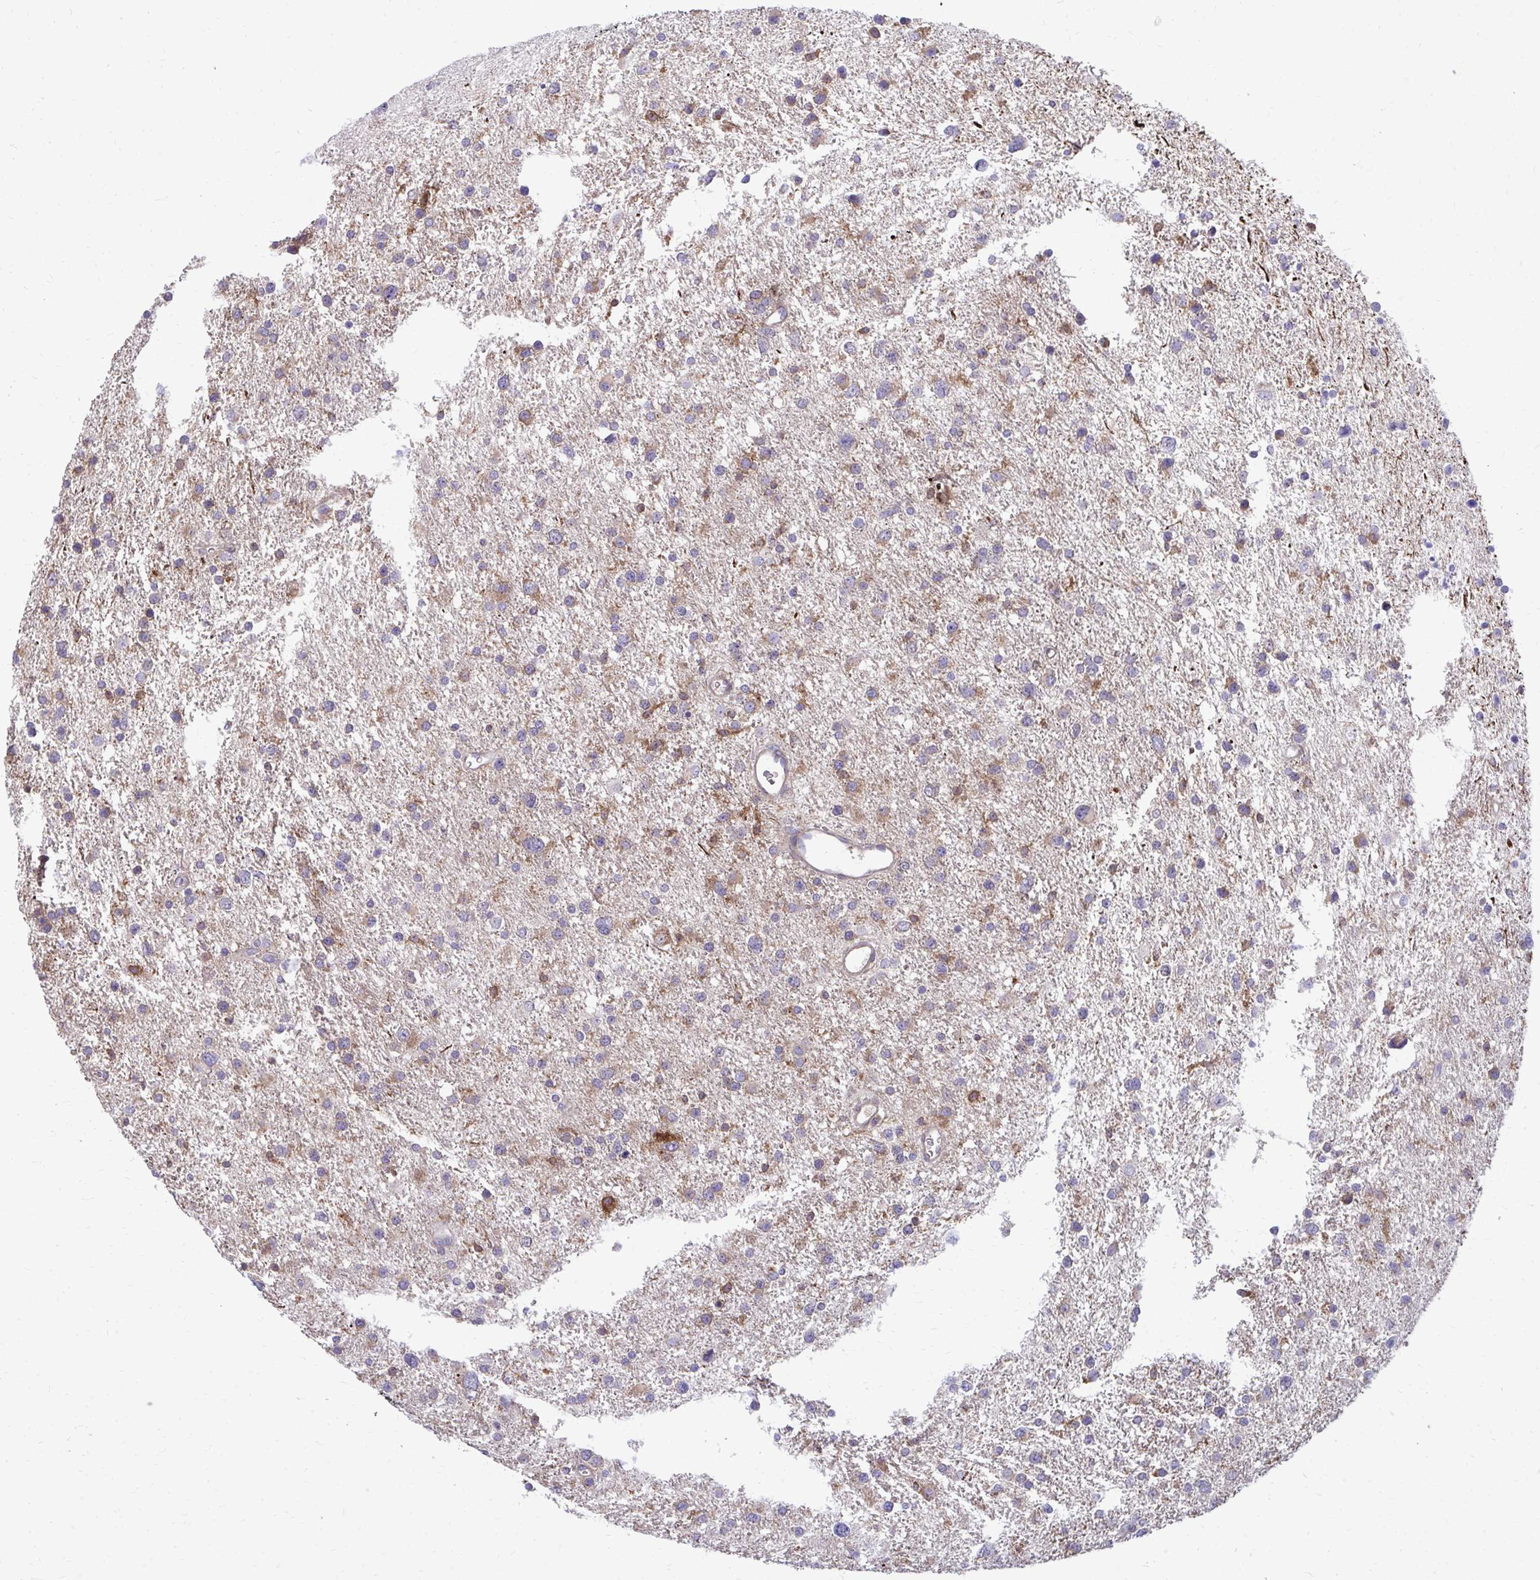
{"staining": {"intensity": "weak", "quantity": "<25%", "location": "cytoplasmic/membranous"}, "tissue": "glioma", "cell_type": "Tumor cells", "image_type": "cancer", "snomed": [{"axis": "morphology", "description": "Glioma, malignant, Low grade"}, {"axis": "topography", "description": "Brain"}], "caption": "DAB immunohistochemical staining of human glioma shows no significant staining in tumor cells.", "gene": "ASAP1", "patient": {"sex": "female", "age": 55}}